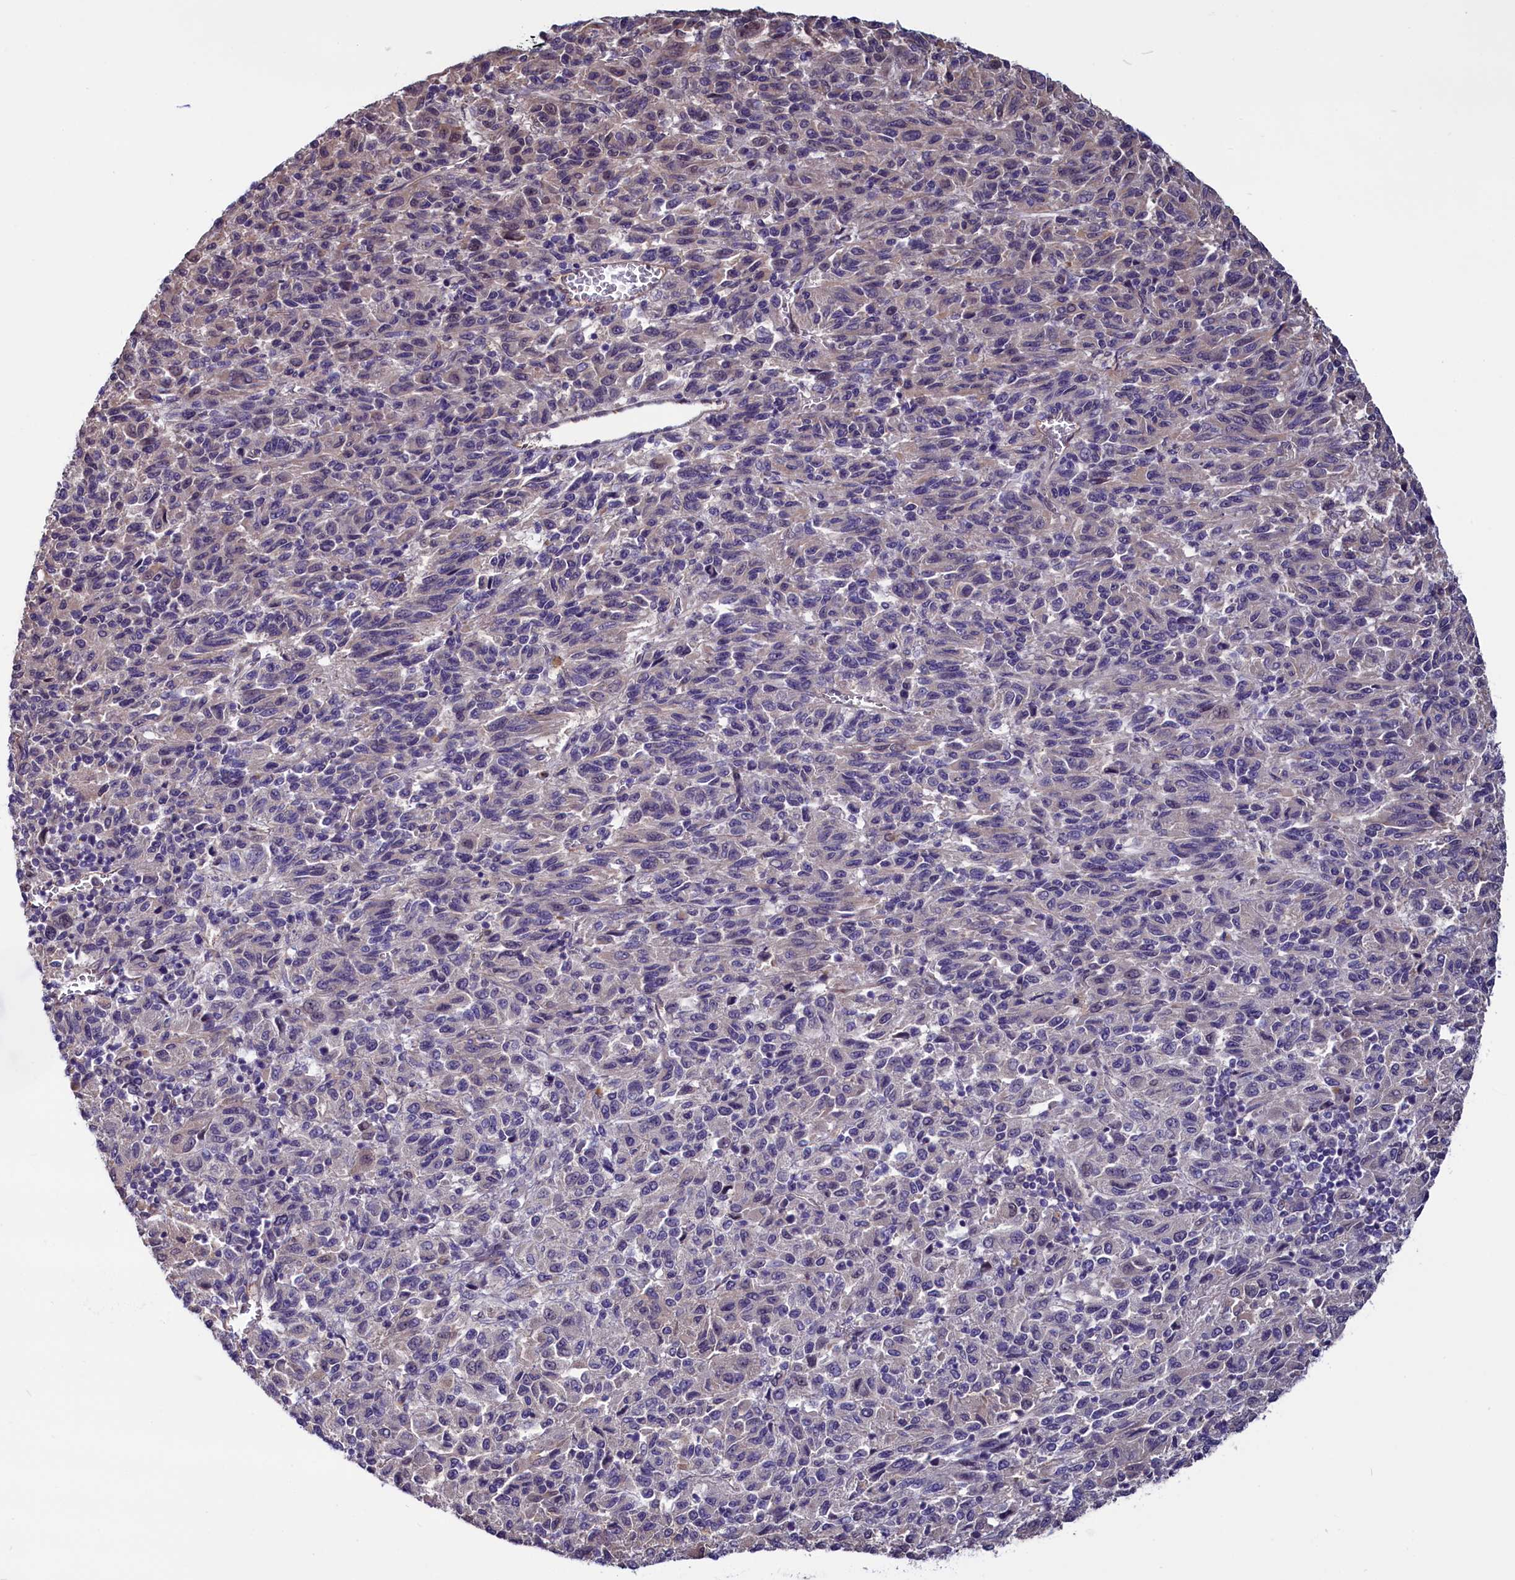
{"staining": {"intensity": "negative", "quantity": "none", "location": "none"}, "tissue": "melanoma", "cell_type": "Tumor cells", "image_type": "cancer", "snomed": [{"axis": "morphology", "description": "Malignant melanoma, Metastatic site"}, {"axis": "topography", "description": "Lung"}], "caption": "This is a photomicrograph of immunohistochemistry (IHC) staining of melanoma, which shows no expression in tumor cells.", "gene": "PDILT", "patient": {"sex": "male", "age": 64}}